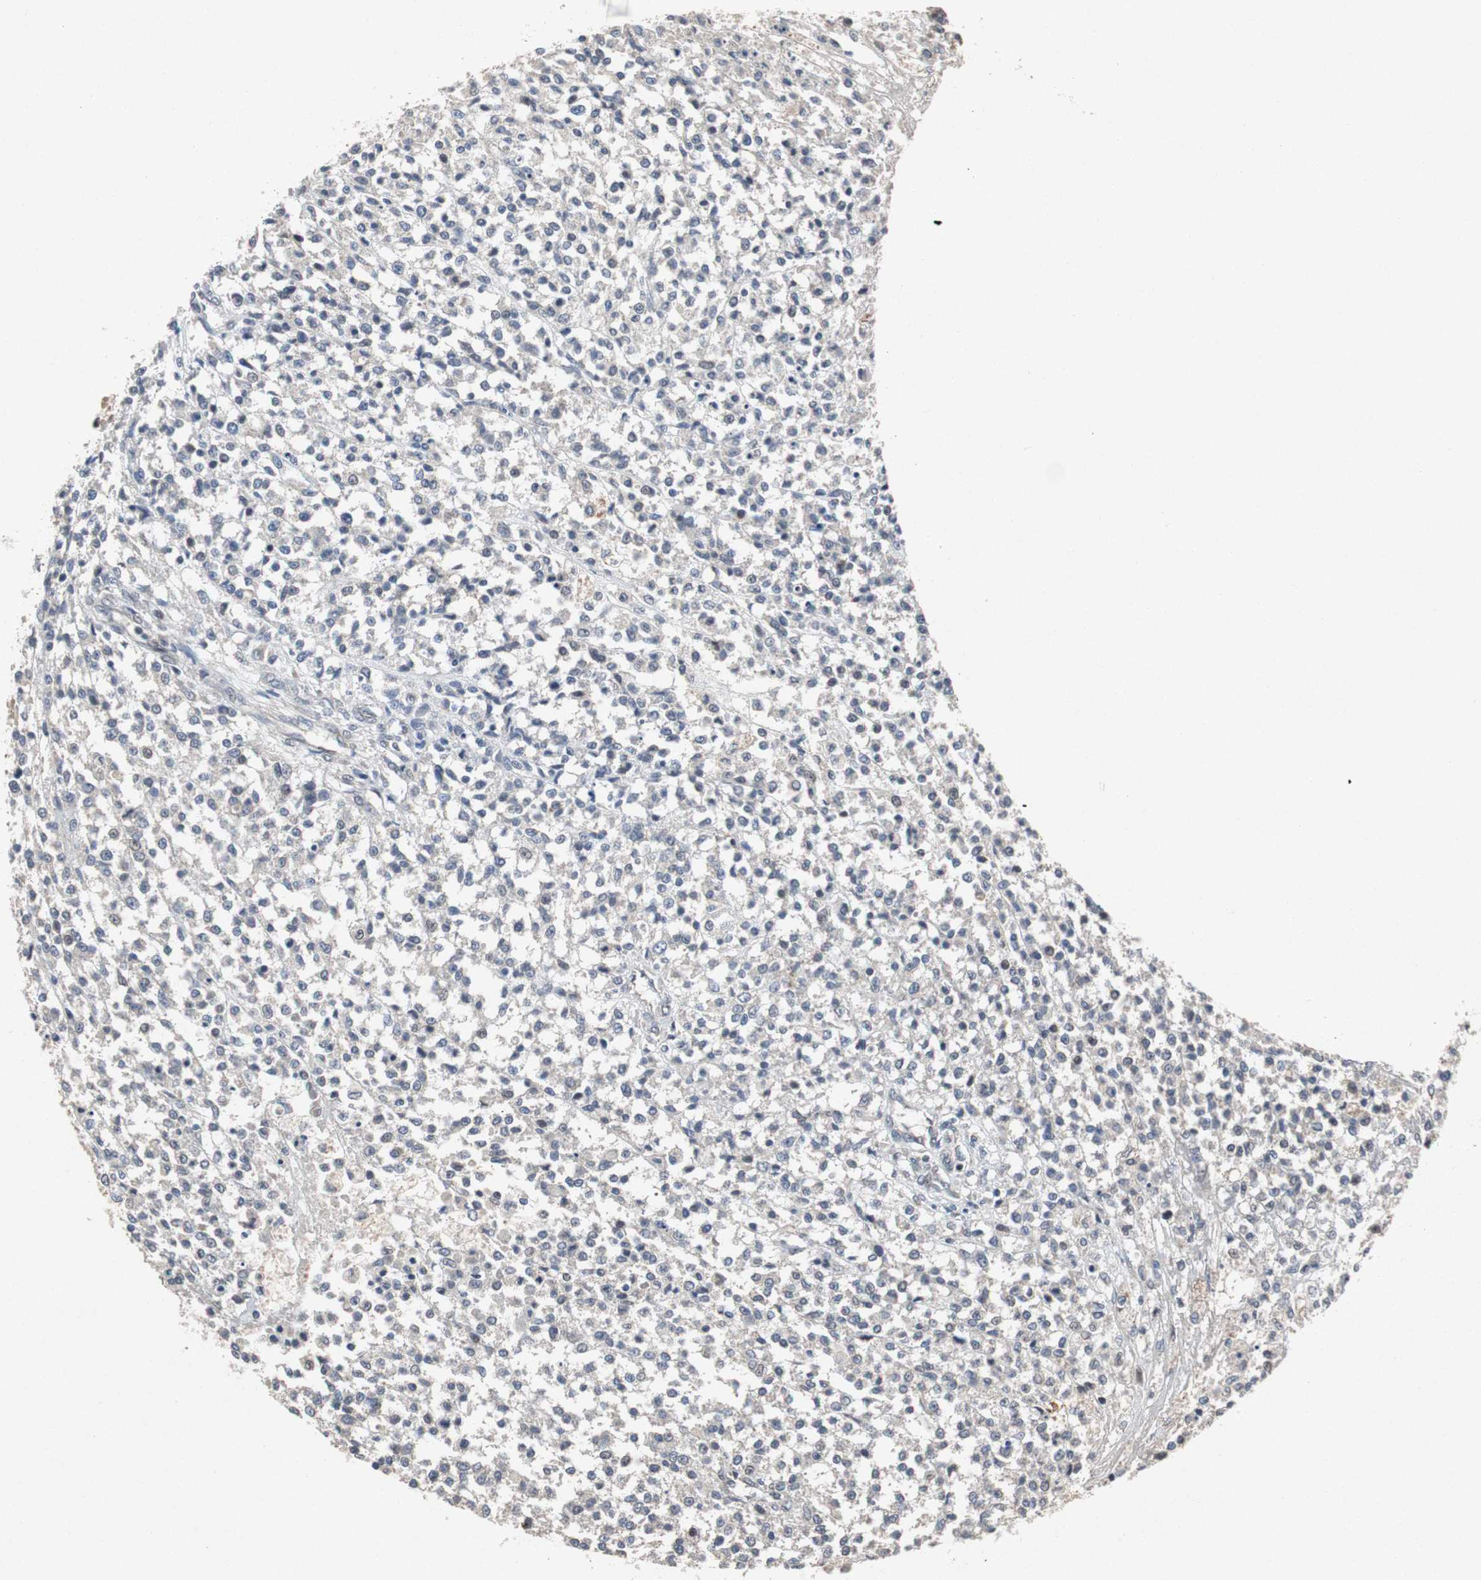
{"staining": {"intensity": "negative", "quantity": "none", "location": "none"}, "tissue": "testis cancer", "cell_type": "Tumor cells", "image_type": "cancer", "snomed": [{"axis": "morphology", "description": "Seminoma, NOS"}, {"axis": "topography", "description": "Testis"}], "caption": "Tumor cells are negative for protein expression in human testis seminoma. (DAB (3,3'-diaminobenzidine) immunohistochemistry (IHC) visualized using brightfield microscopy, high magnification).", "gene": "TP63", "patient": {"sex": "male", "age": 59}}